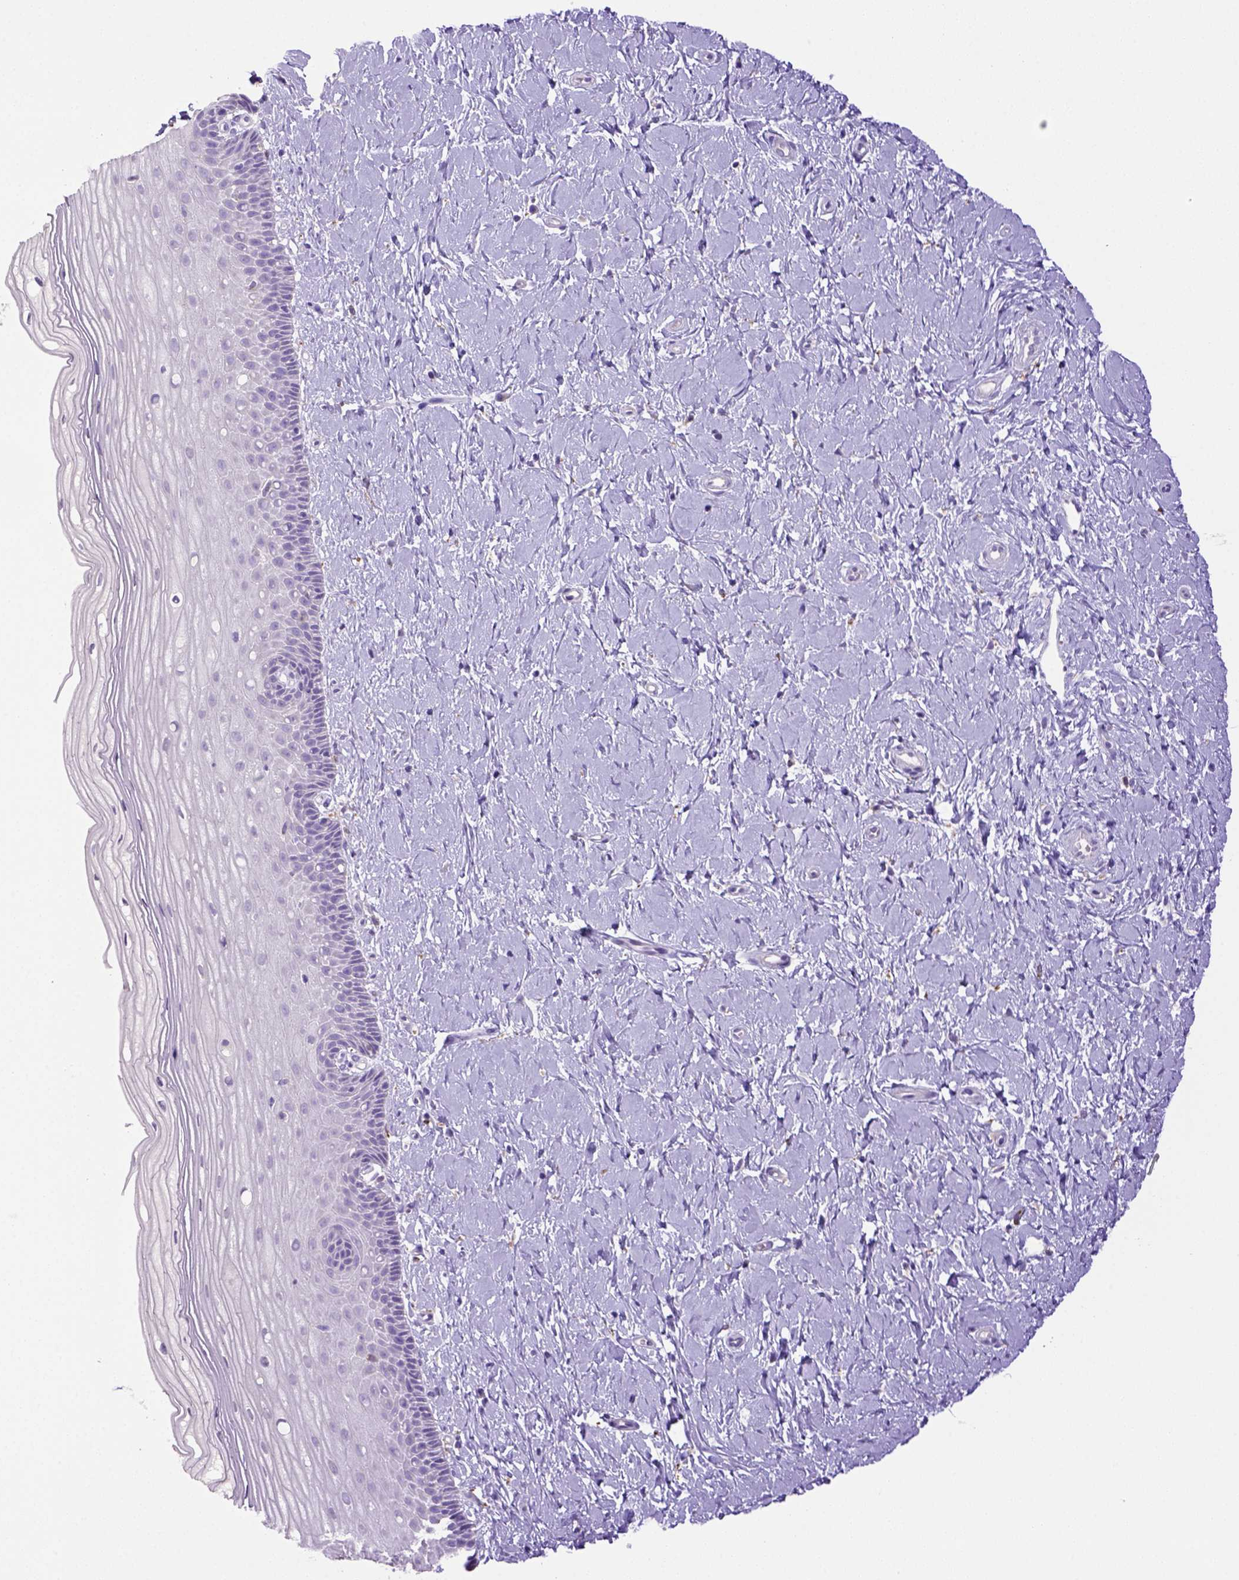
{"staining": {"intensity": "negative", "quantity": "none", "location": "none"}, "tissue": "cervix", "cell_type": "Glandular cells", "image_type": "normal", "snomed": [{"axis": "morphology", "description": "Normal tissue, NOS"}, {"axis": "topography", "description": "Cervix"}], "caption": "The image displays no significant expression in glandular cells of cervix. (Stains: DAB (3,3'-diaminobenzidine) IHC with hematoxylin counter stain, Microscopy: brightfield microscopy at high magnification).", "gene": "CD68", "patient": {"sex": "female", "age": 37}}